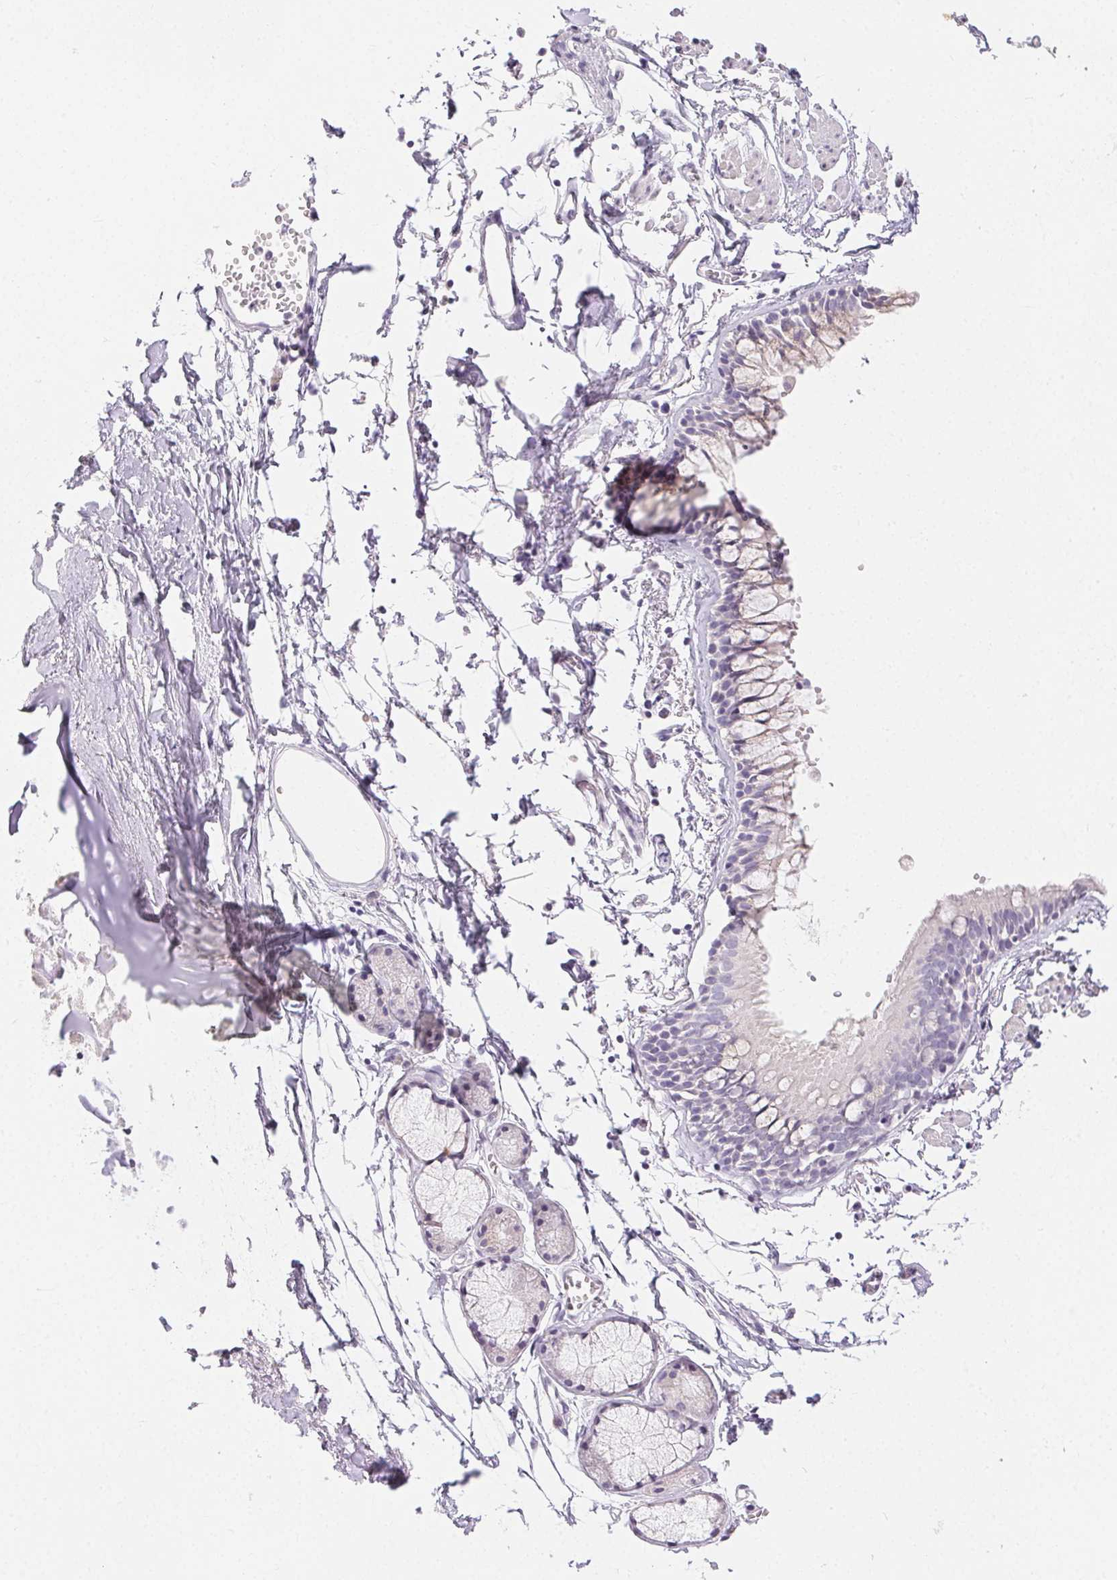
{"staining": {"intensity": "negative", "quantity": "none", "location": "none"}, "tissue": "bronchus", "cell_type": "Respiratory epithelial cells", "image_type": "normal", "snomed": [{"axis": "morphology", "description": "Normal tissue, NOS"}, {"axis": "topography", "description": "Cartilage tissue"}, {"axis": "topography", "description": "Bronchus"}], "caption": "A high-resolution micrograph shows immunohistochemistry (IHC) staining of unremarkable bronchus, which shows no significant staining in respiratory epithelial cells. (DAB (3,3'-diaminobenzidine) immunohistochemistry, high magnification).", "gene": "MIOX", "patient": {"sex": "female", "age": 59}}